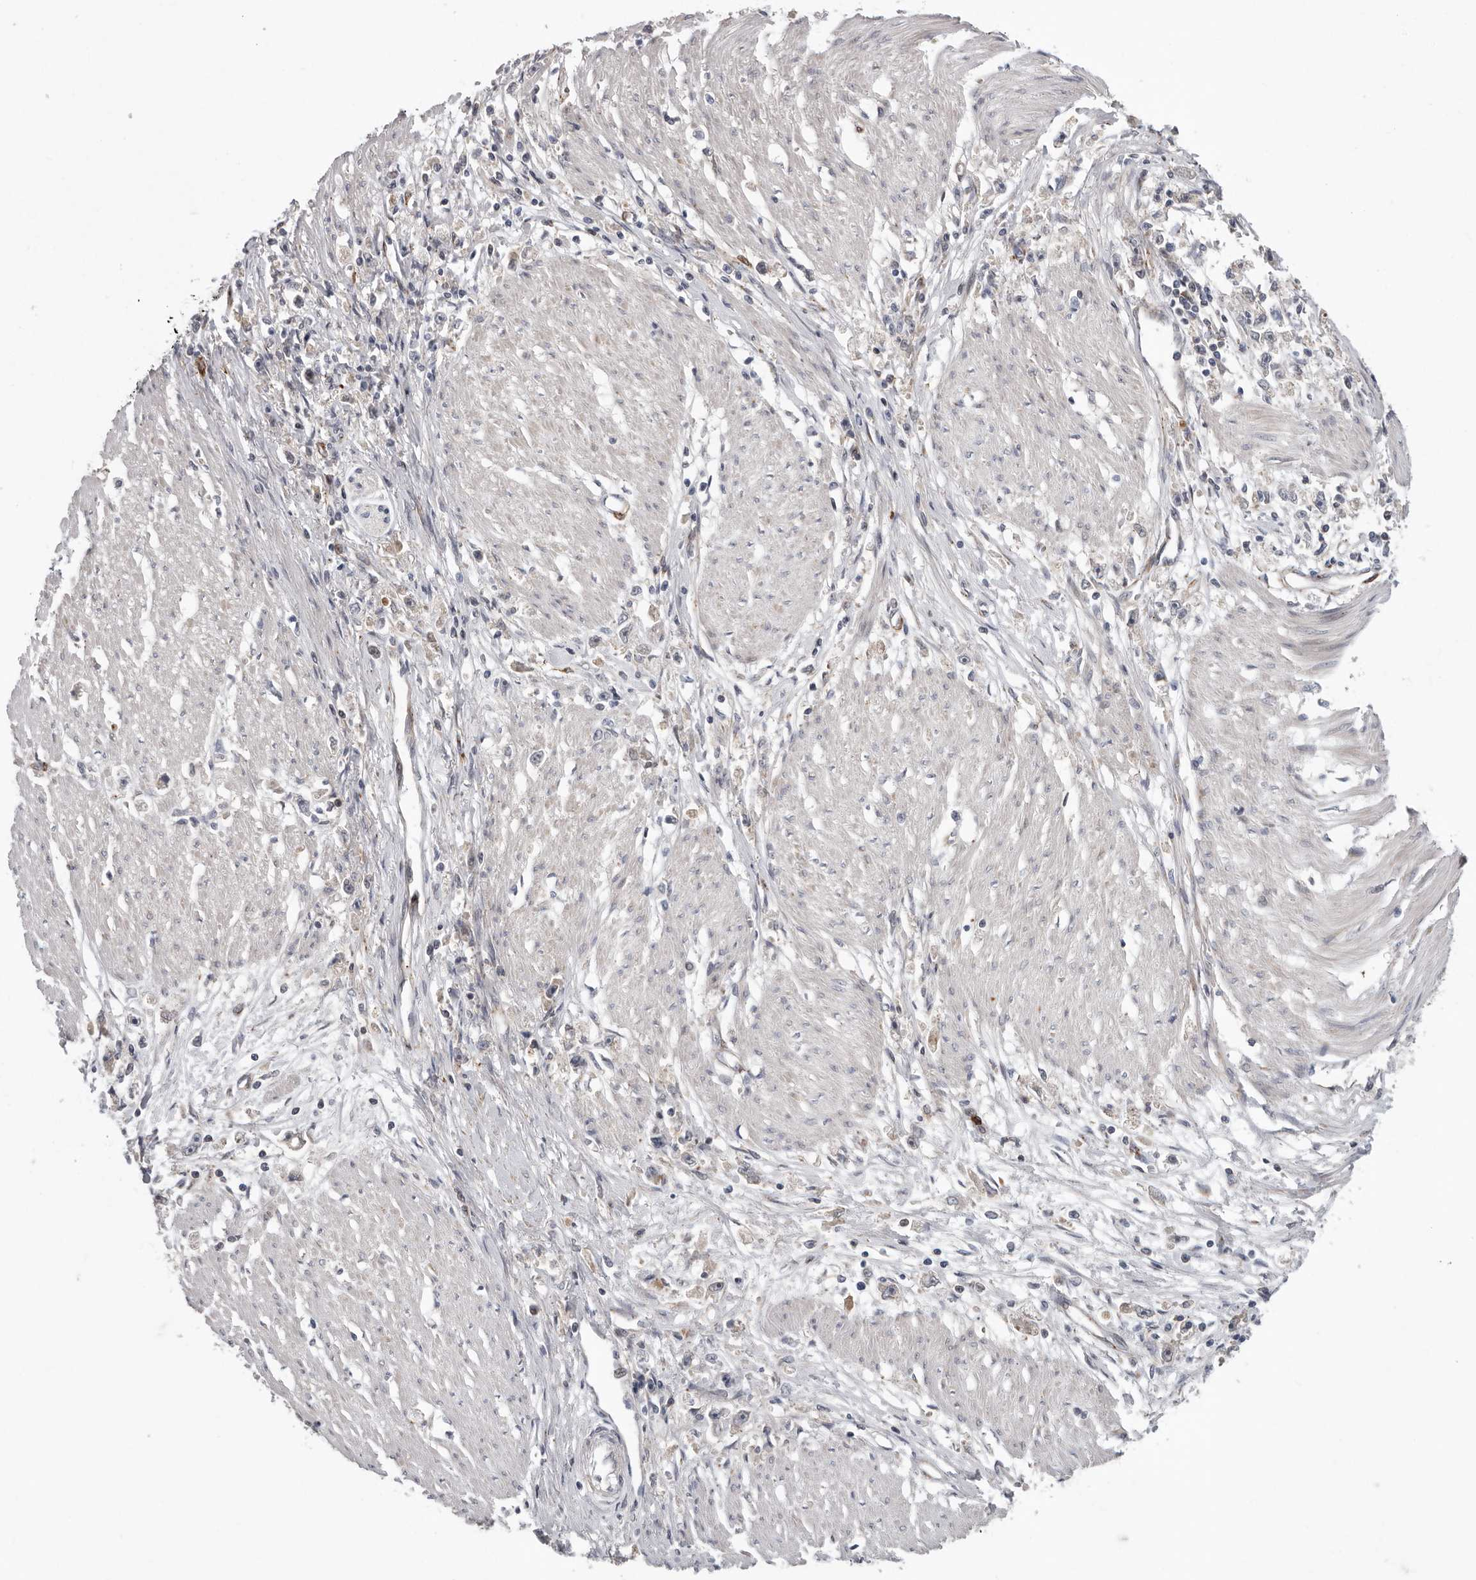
{"staining": {"intensity": "negative", "quantity": "none", "location": "none"}, "tissue": "stomach cancer", "cell_type": "Tumor cells", "image_type": "cancer", "snomed": [{"axis": "morphology", "description": "Adenocarcinoma, NOS"}, {"axis": "topography", "description": "Stomach"}], "caption": "Stomach cancer was stained to show a protein in brown. There is no significant expression in tumor cells. (DAB (3,3'-diaminobenzidine) immunohistochemistry (IHC) visualized using brightfield microscopy, high magnification).", "gene": "ATXN3L", "patient": {"sex": "female", "age": 59}}